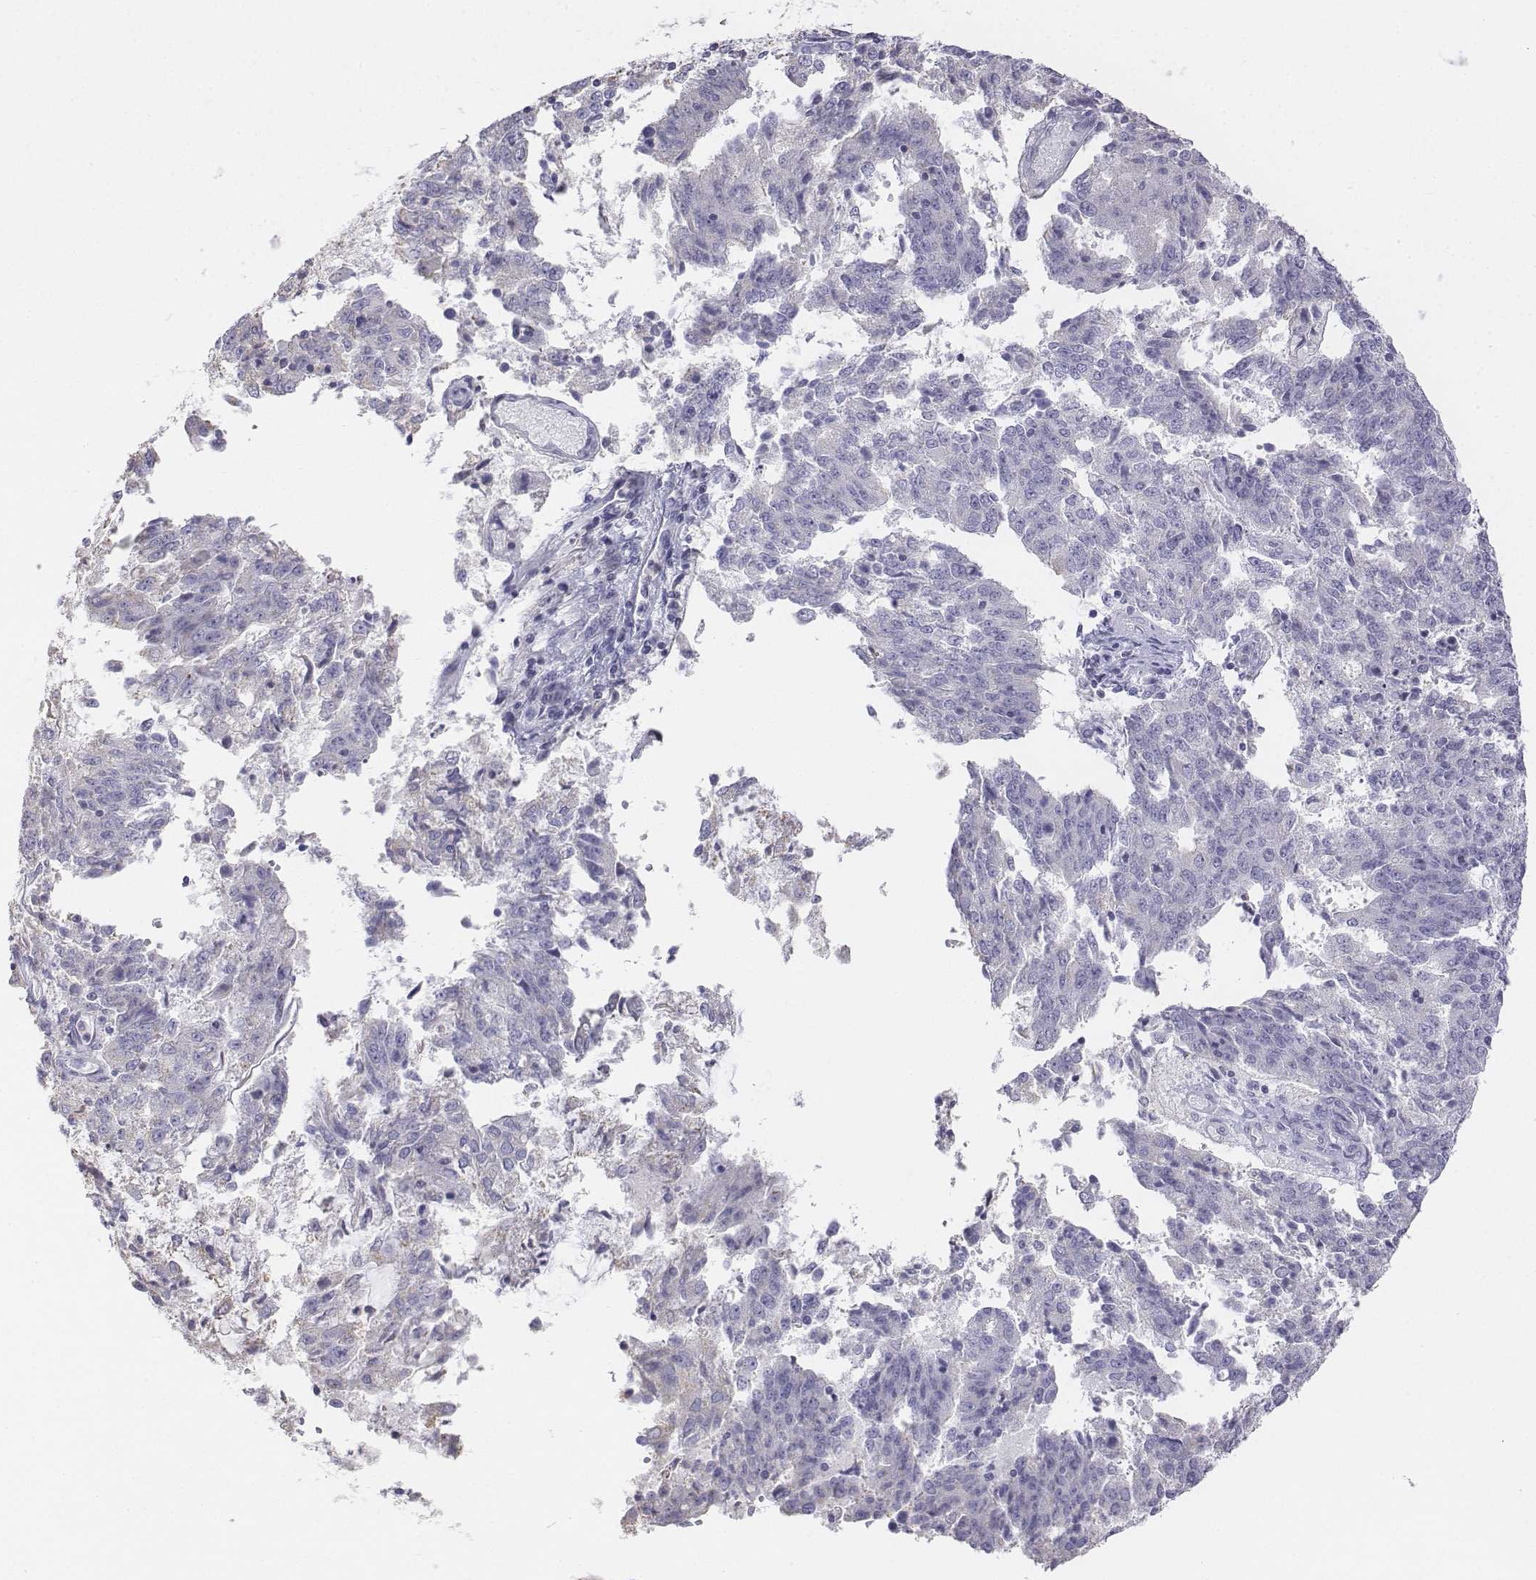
{"staining": {"intensity": "negative", "quantity": "none", "location": "none"}, "tissue": "endometrial cancer", "cell_type": "Tumor cells", "image_type": "cancer", "snomed": [{"axis": "morphology", "description": "Adenocarcinoma, NOS"}, {"axis": "topography", "description": "Endometrium"}], "caption": "Immunohistochemistry (IHC) image of human endometrial cancer stained for a protein (brown), which displays no staining in tumor cells.", "gene": "LGSN", "patient": {"sex": "female", "age": 82}}